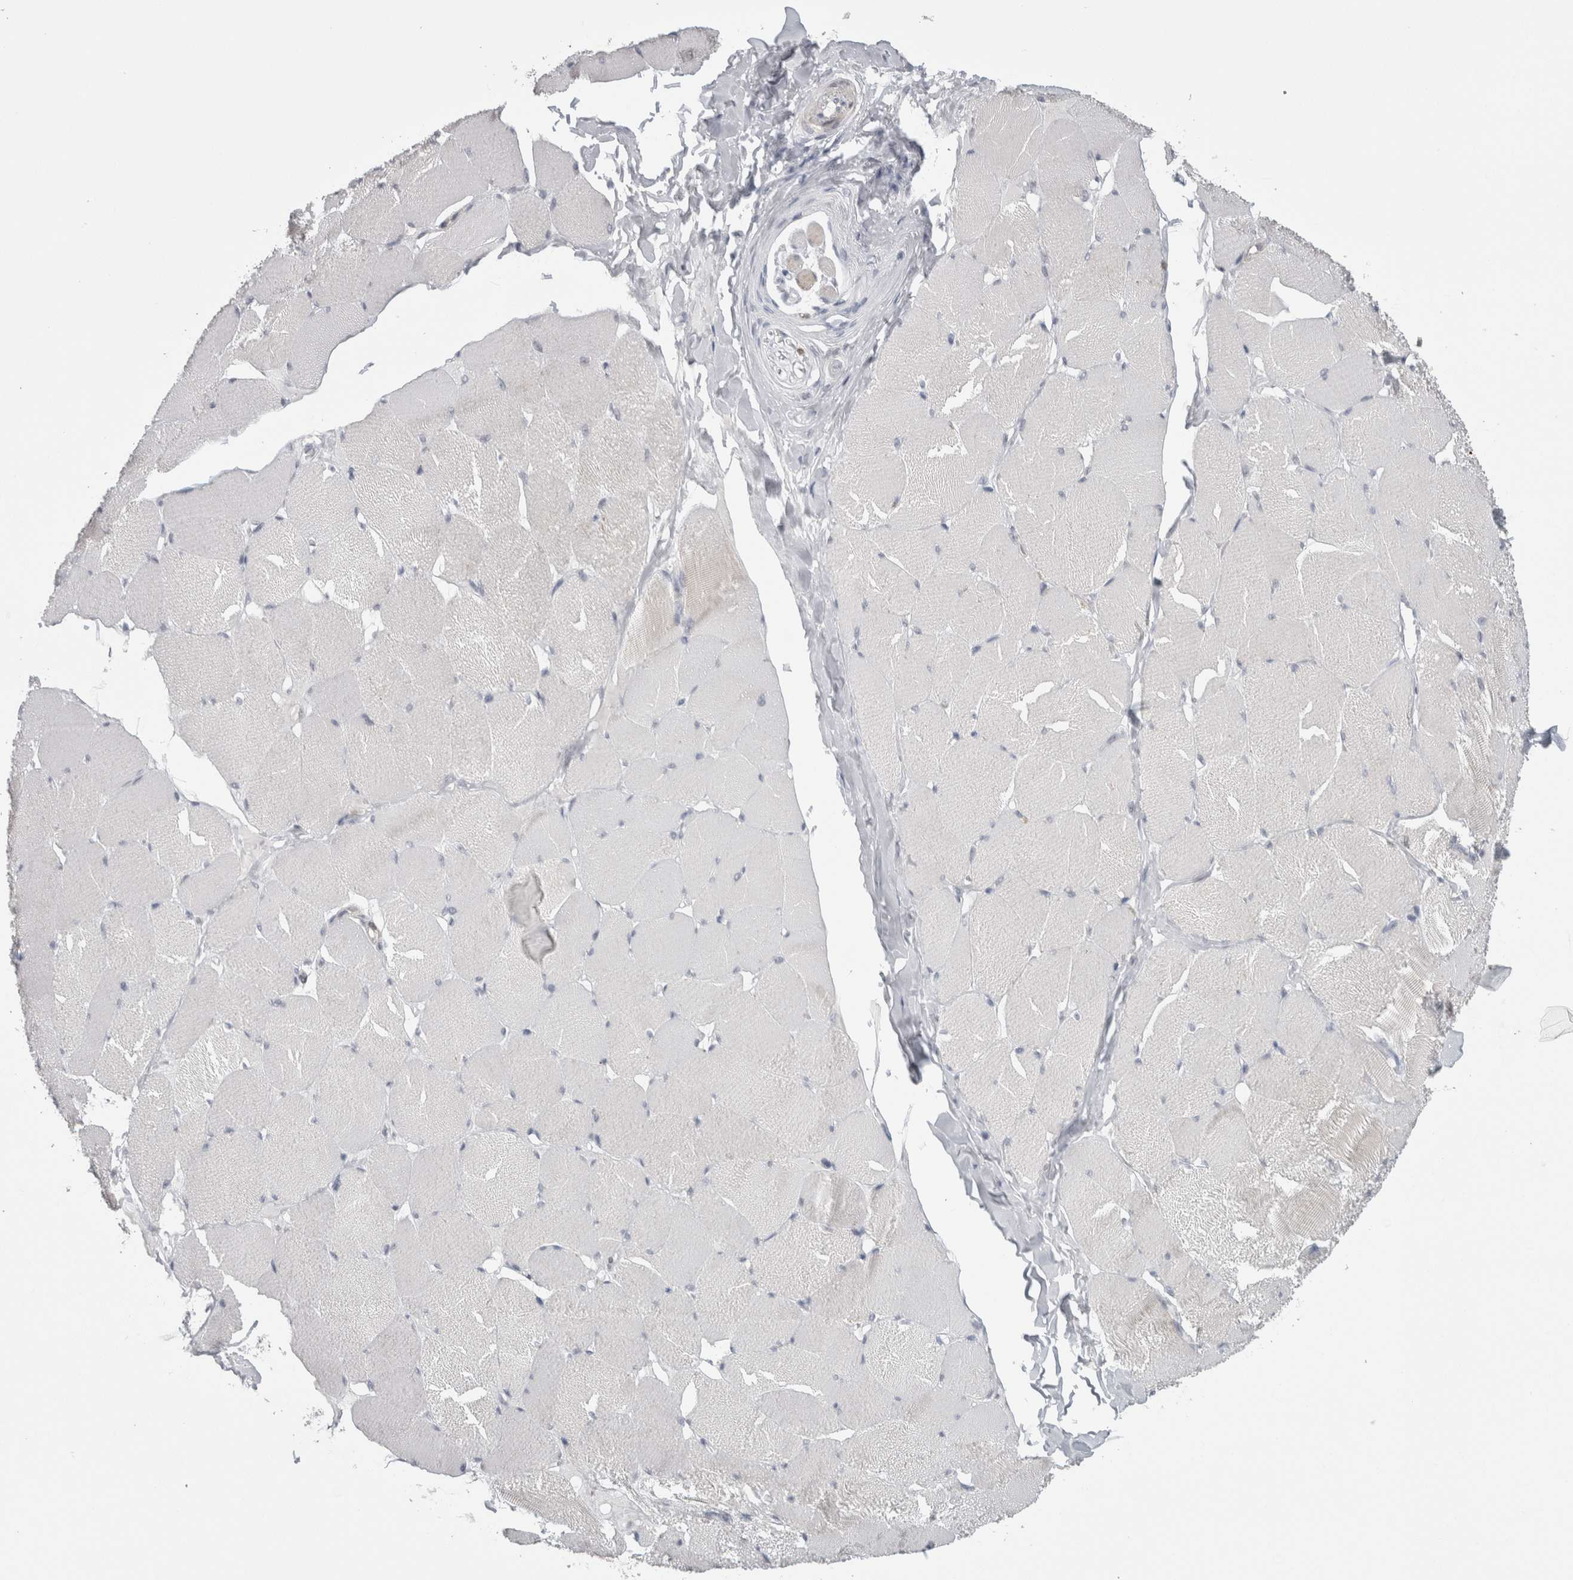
{"staining": {"intensity": "negative", "quantity": "none", "location": "none"}, "tissue": "skeletal muscle", "cell_type": "Myocytes", "image_type": "normal", "snomed": [{"axis": "morphology", "description": "Normal tissue, NOS"}, {"axis": "topography", "description": "Skin"}, {"axis": "topography", "description": "Skeletal muscle"}], "caption": "Image shows no significant protein expression in myocytes of benign skeletal muscle. Nuclei are stained in blue.", "gene": "PLIN1", "patient": {"sex": "male", "age": 83}}